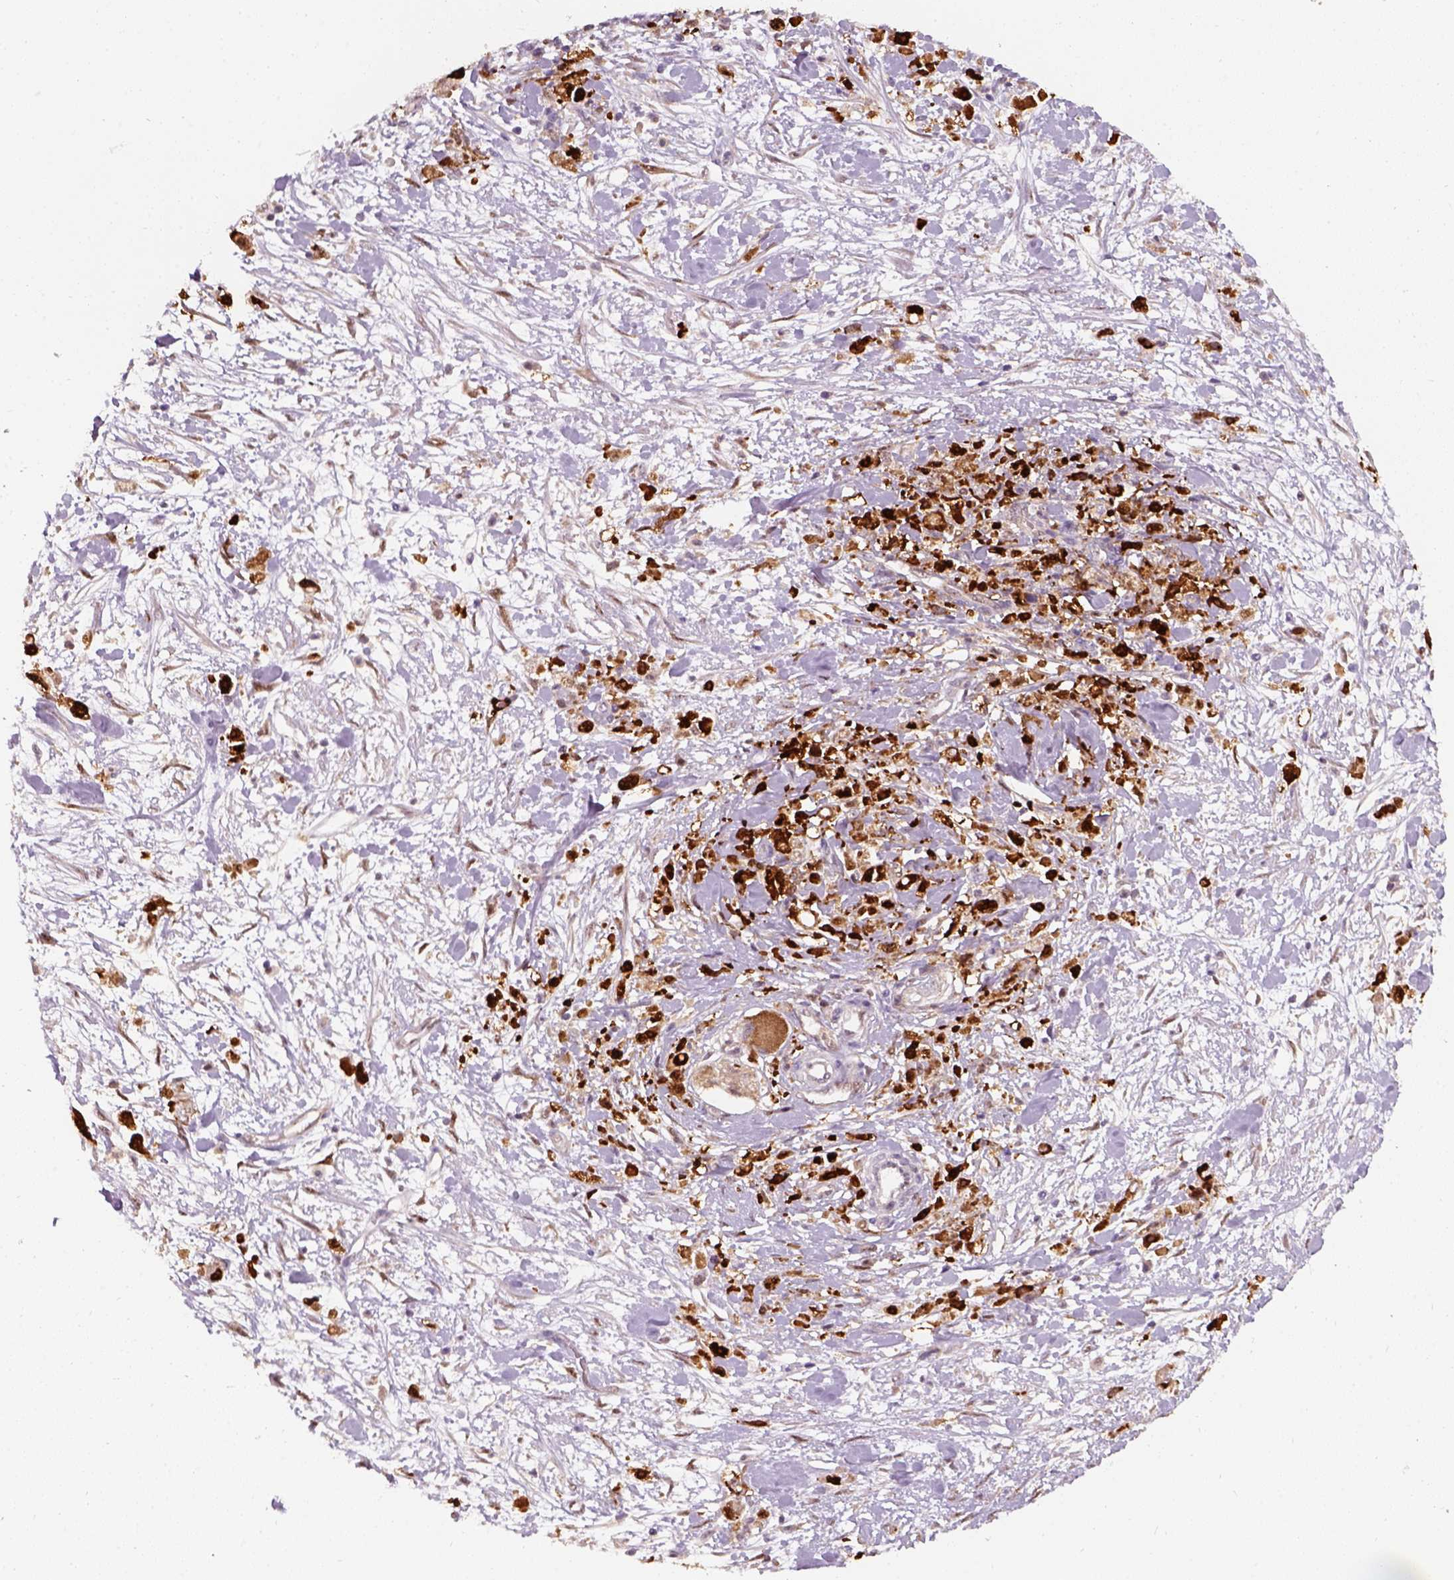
{"staining": {"intensity": "strong", "quantity": ">75%", "location": "cytoplasmic/membranous,nuclear"}, "tissue": "stomach cancer", "cell_type": "Tumor cells", "image_type": "cancer", "snomed": [{"axis": "morphology", "description": "Adenocarcinoma, NOS"}, {"axis": "topography", "description": "Stomach"}], "caption": "Stomach cancer (adenocarcinoma) was stained to show a protein in brown. There is high levels of strong cytoplasmic/membranous and nuclear staining in approximately >75% of tumor cells.", "gene": "SQSTM1", "patient": {"sex": "female", "age": 59}}